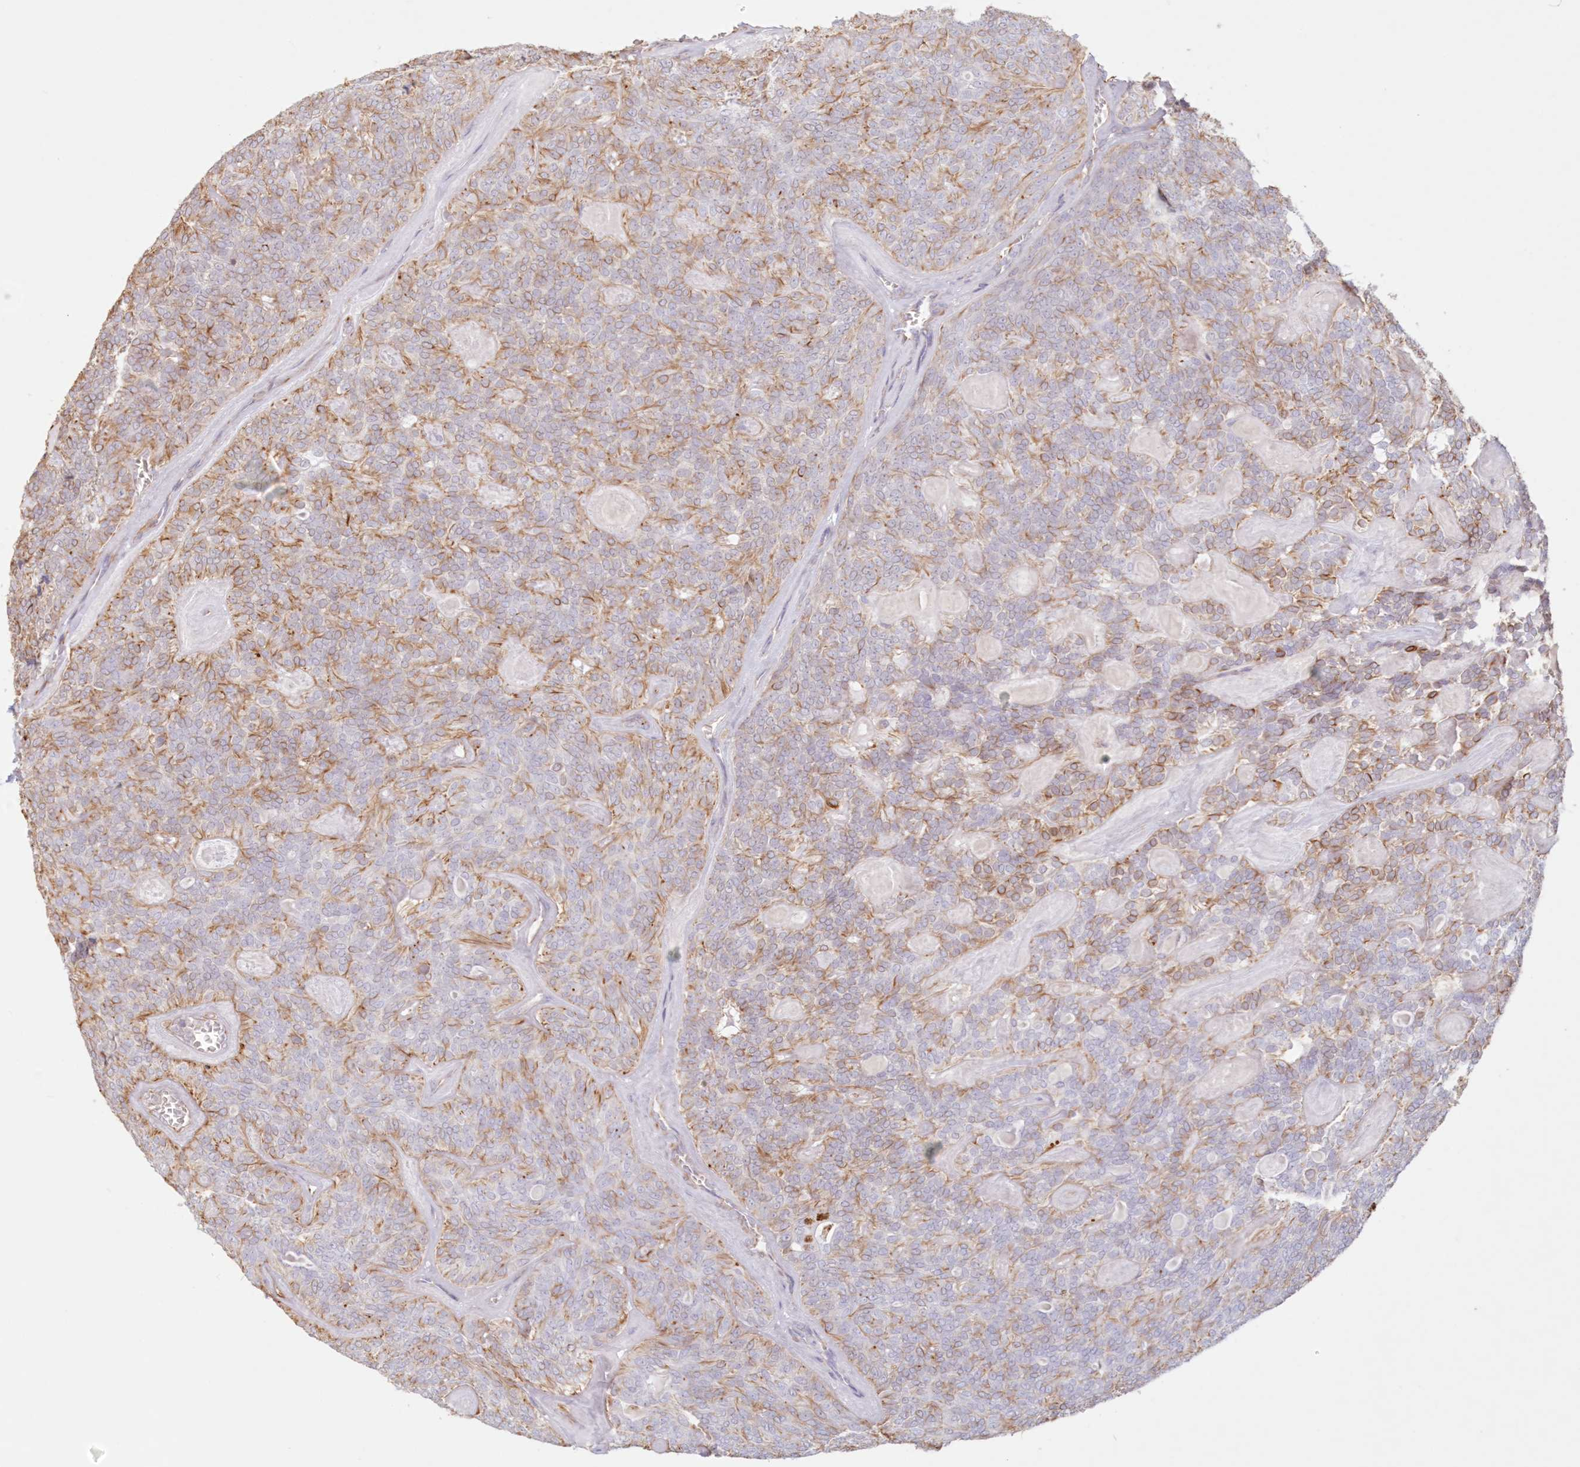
{"staining": {"intensity": "moderate", "quantity": "<25%", "location": "cytoplasmic/membranous"}, "tissue": "head and neck cancer", "cell_type": "Tumor cells", "image_type": "cancer", "snomed": [{"axis": "morphology", "description": "Adenocarcinoma, NOS"}, {"axis": "topography", "description": "Head-Neck"}], "caption": "Human head and neck adenocarcinoma stained with a brown dye displays moderate cytoplasmic/membranous positive staining in about <25% of tumor cells.", "gene": "DMRTB1", "patient": {"sex": "male", "age": 66}}